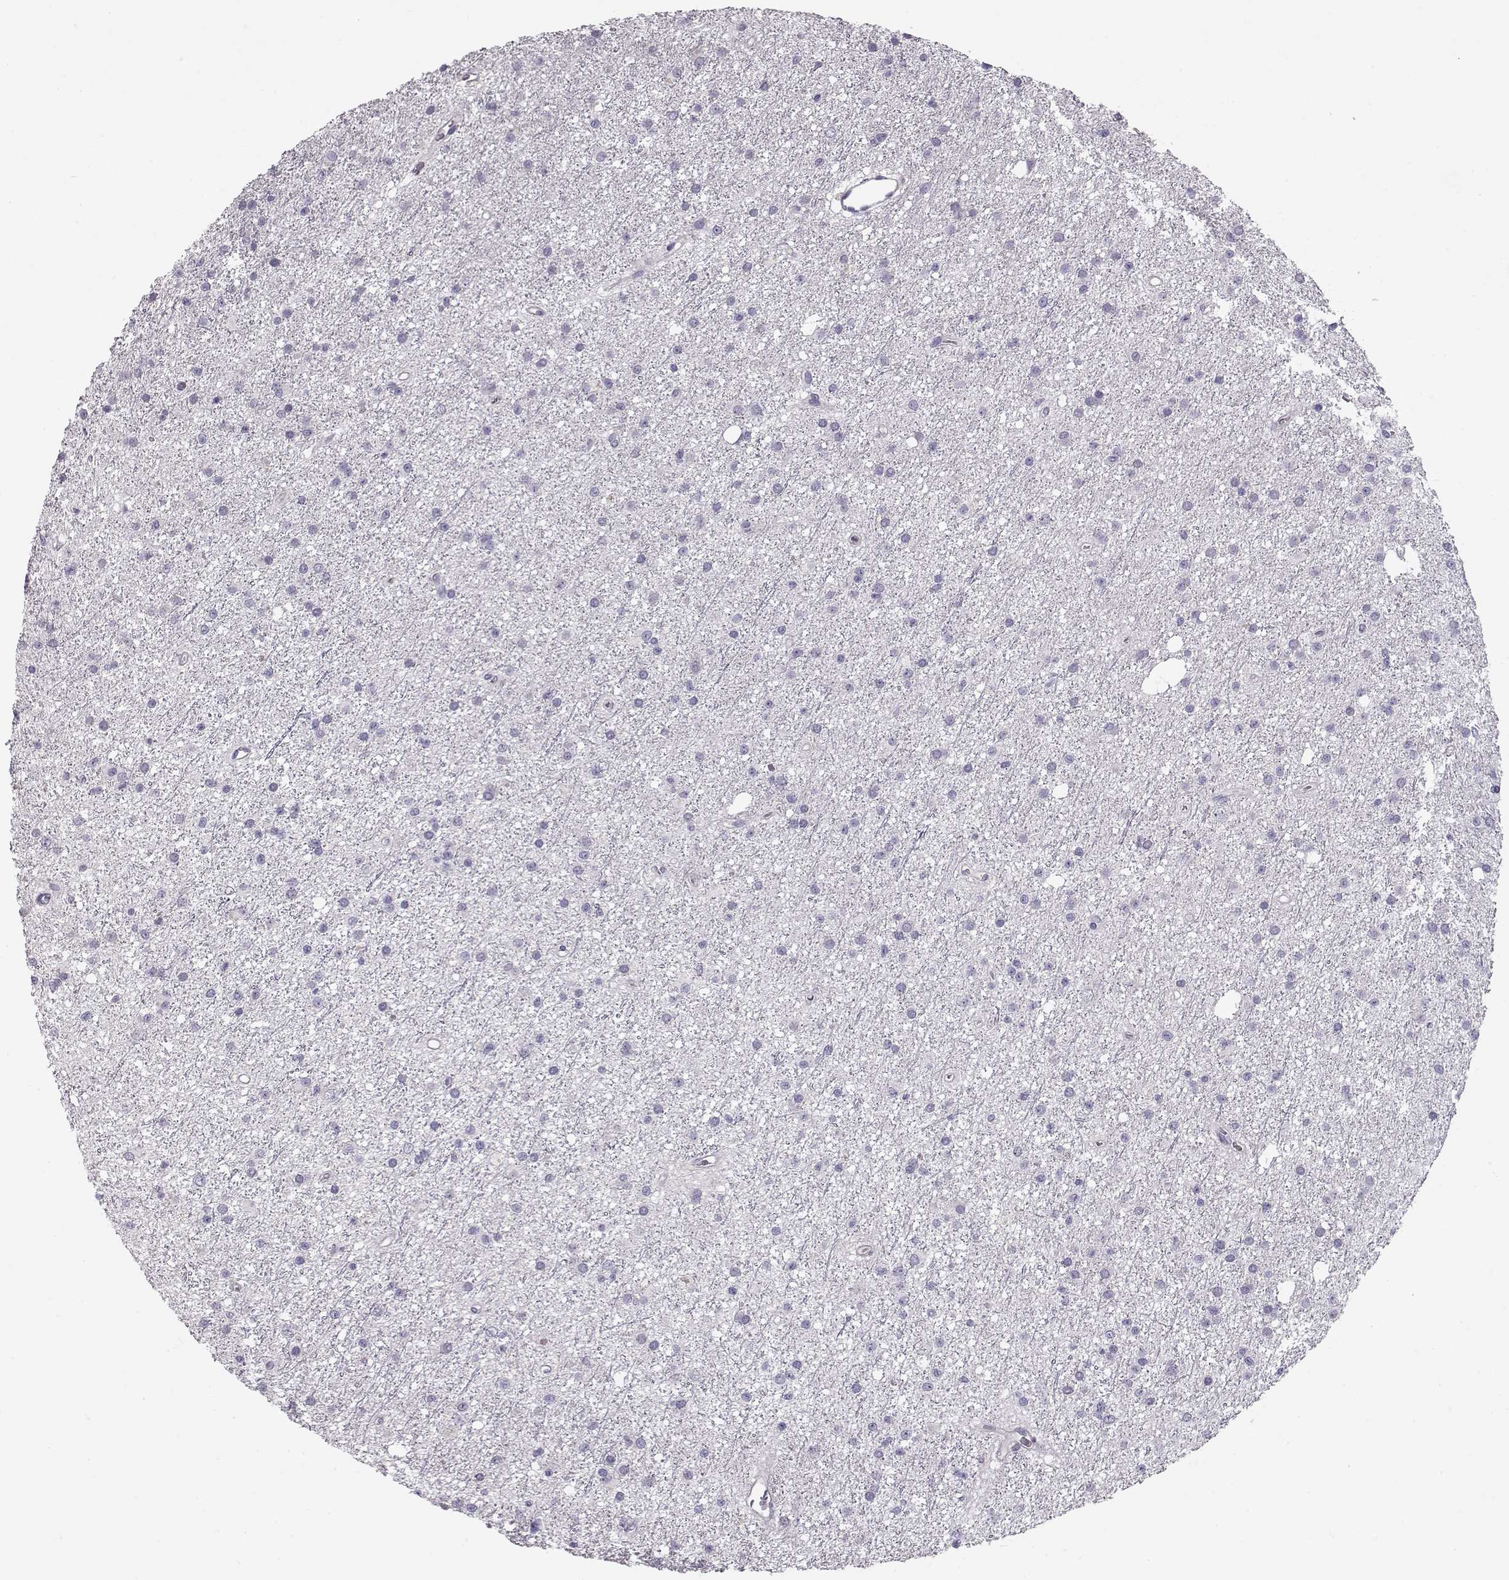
{"staining": {"intensity": "negative", "quantity": "none", "location": "none"}, "tissue": "glioma", "cell_type": "Tumor cells", "image_type": "cancer", "snomed": [{"axis": "morphology", "description": "Glioma, malignant, Low grade"}, {"axis": "topography", "description": "Brain"}], "caption": "This is an immunohistochemistry image of human low-grade glioma (malignant). There is no expression in tumor cells.", "gene": "GRK1", "patient": {"sex": "male", "age": 27}}